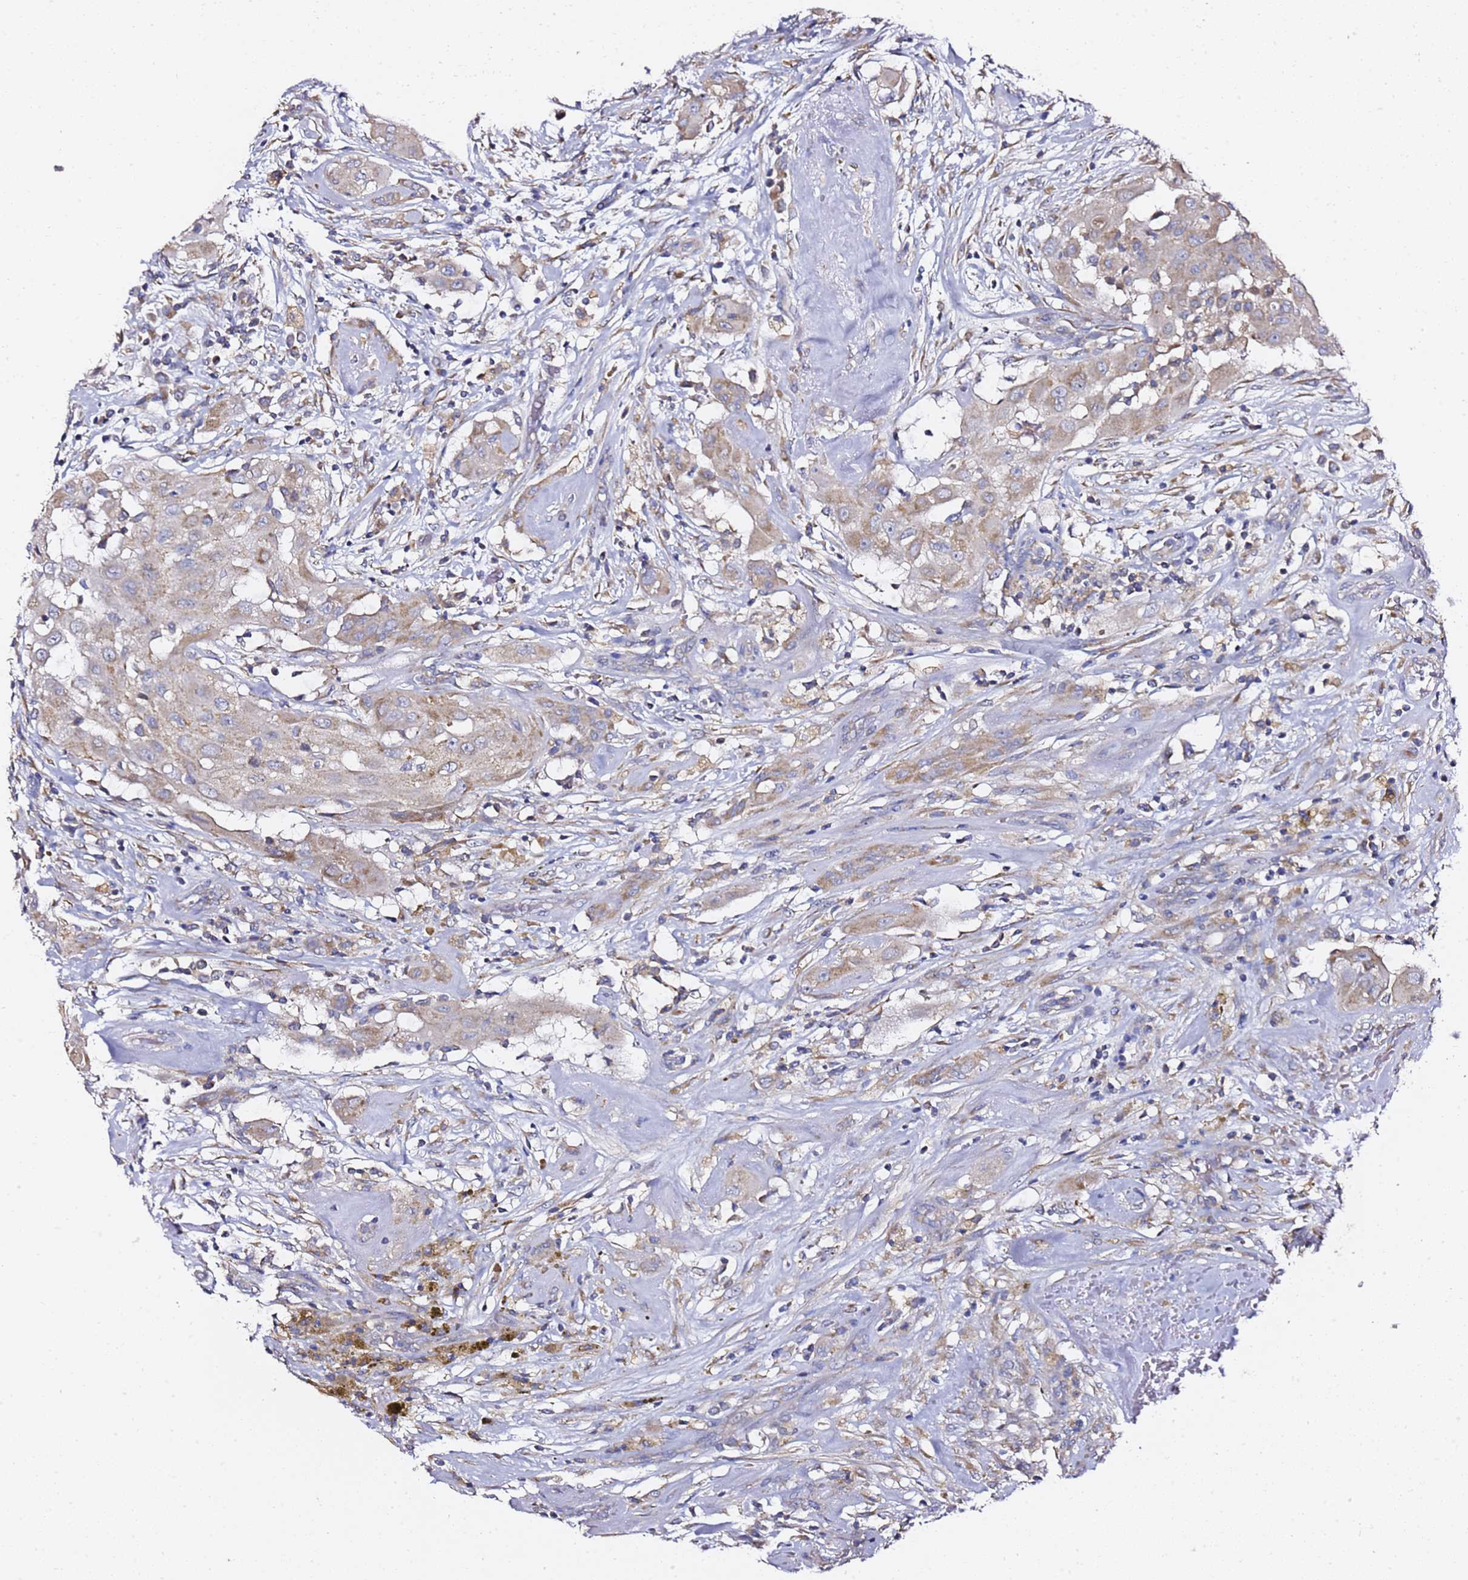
{"staining": {"intensity": "weak", "quantity": "25%-75%", "location": "cytoplasmic/membranous"}, "tissue": "thyroid cancer", "cell_type": "Tumor cells", "image_type": "cancer", "snomed": [{"axis": "morphology", "description": "Papillary adenocarcinoma, NOS"}, {"axis": "topography", "description": "Thyroid gland"}], "caption": "This is an image of immunohistochemistry staining of thyroid cancer, which shows weak staining in the cytoplasmic/membranous of tumor cells.", "gene": "C19orf12", "patient": {"sex": "female", "age": 59}}